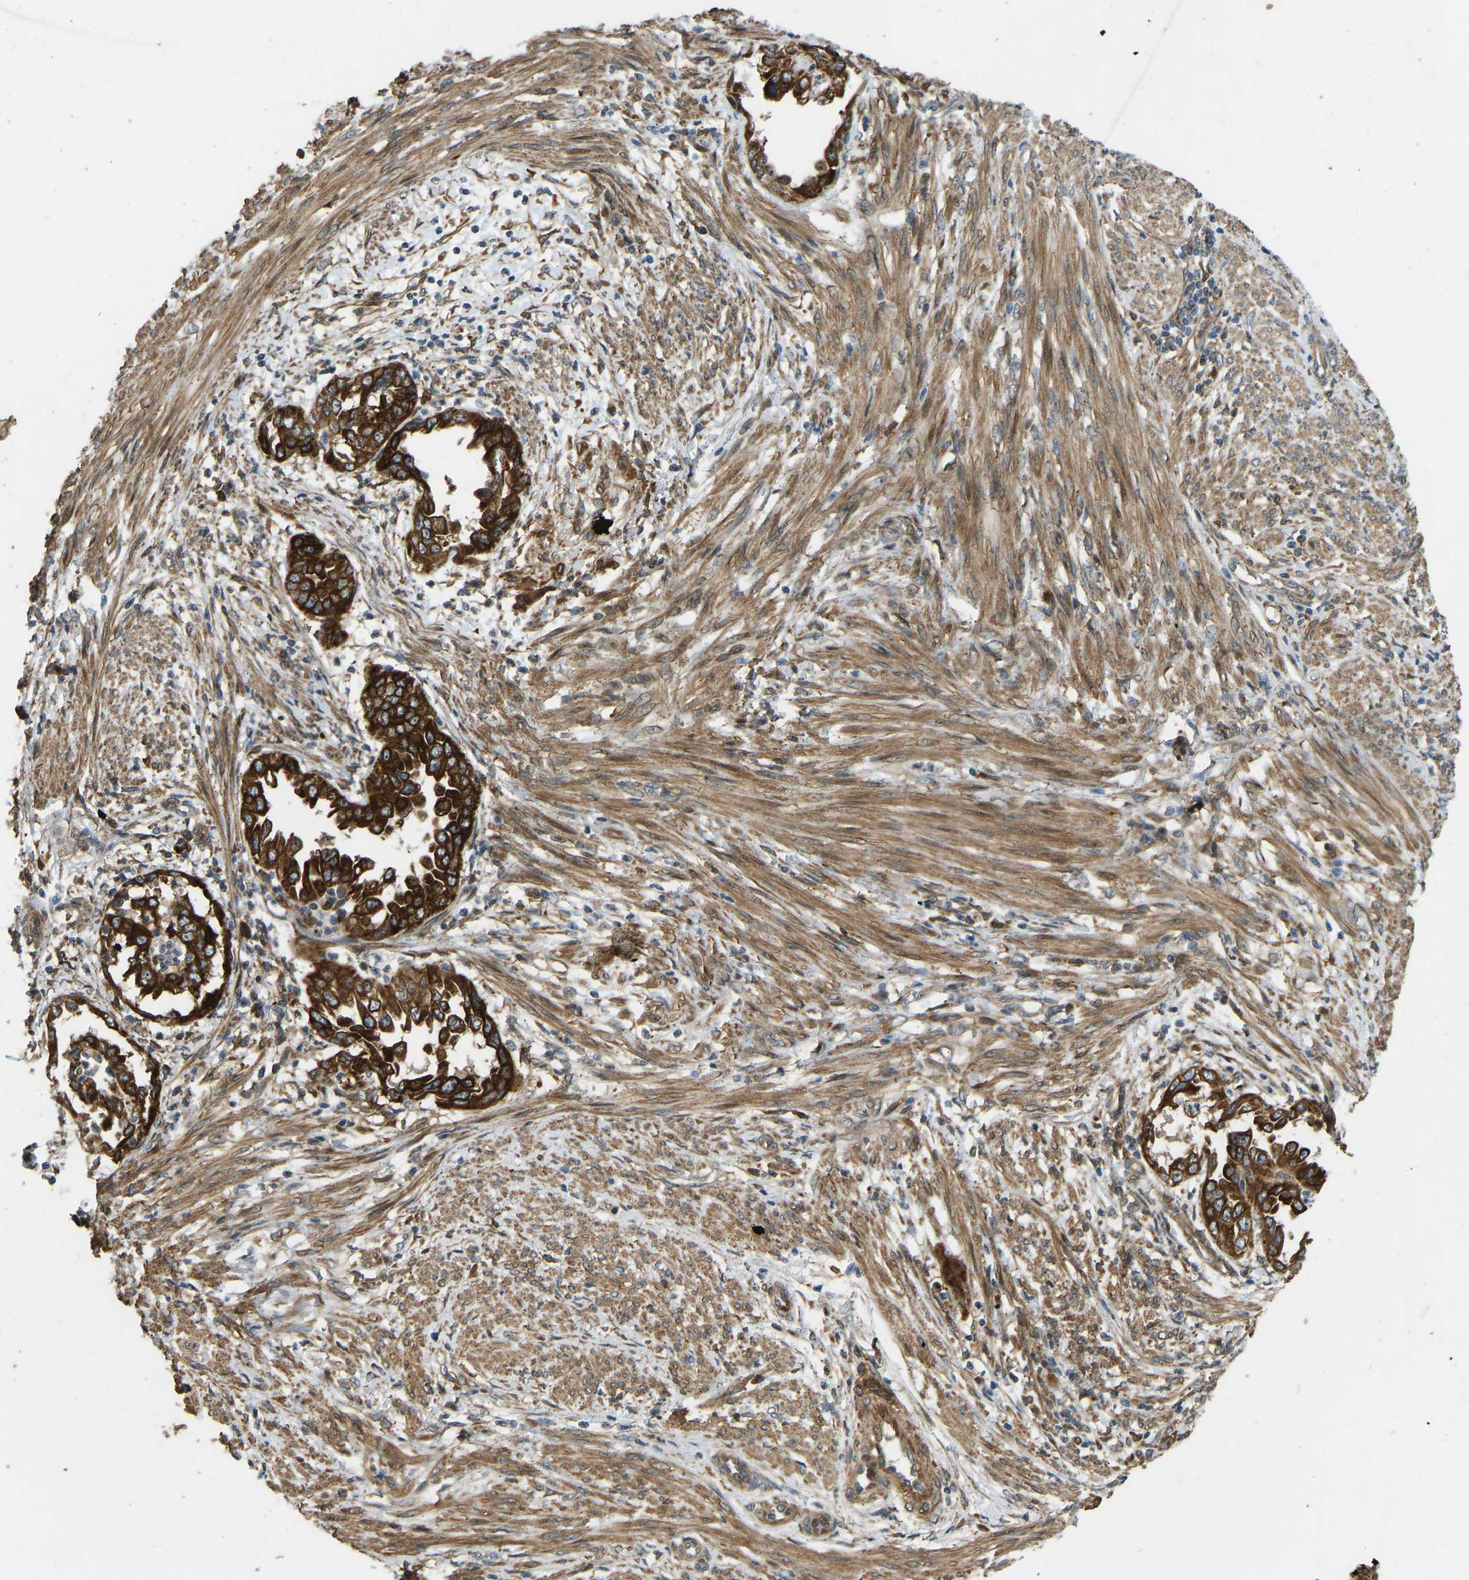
{"staining": {"intensity": "strong", "quantity": ">75%", "location": "cytoplasmic/membranous"}, "tissue": "endometrial cancer", "cell_type": "Tumor cells", "image_type": "cancer", "snomed": [{"axis": "morphology", "description": "Adenocarcinoma, NOS"}, {"axis": "topography", "description": "Endometrium"}], "caption": "Protein expression analysis of endometrial adenocarcinoma reveals strong cytoplasmic/membranous staining in about >75% of tumor cells. The staining is performed using DAB (3,3'-diaminobenzidine) brown chromogen to label protein expression. The nuclei are counter-stained blue using hematoxylin.", "gene": "OS9", "patient": {"sex": "female", "age": 85}}